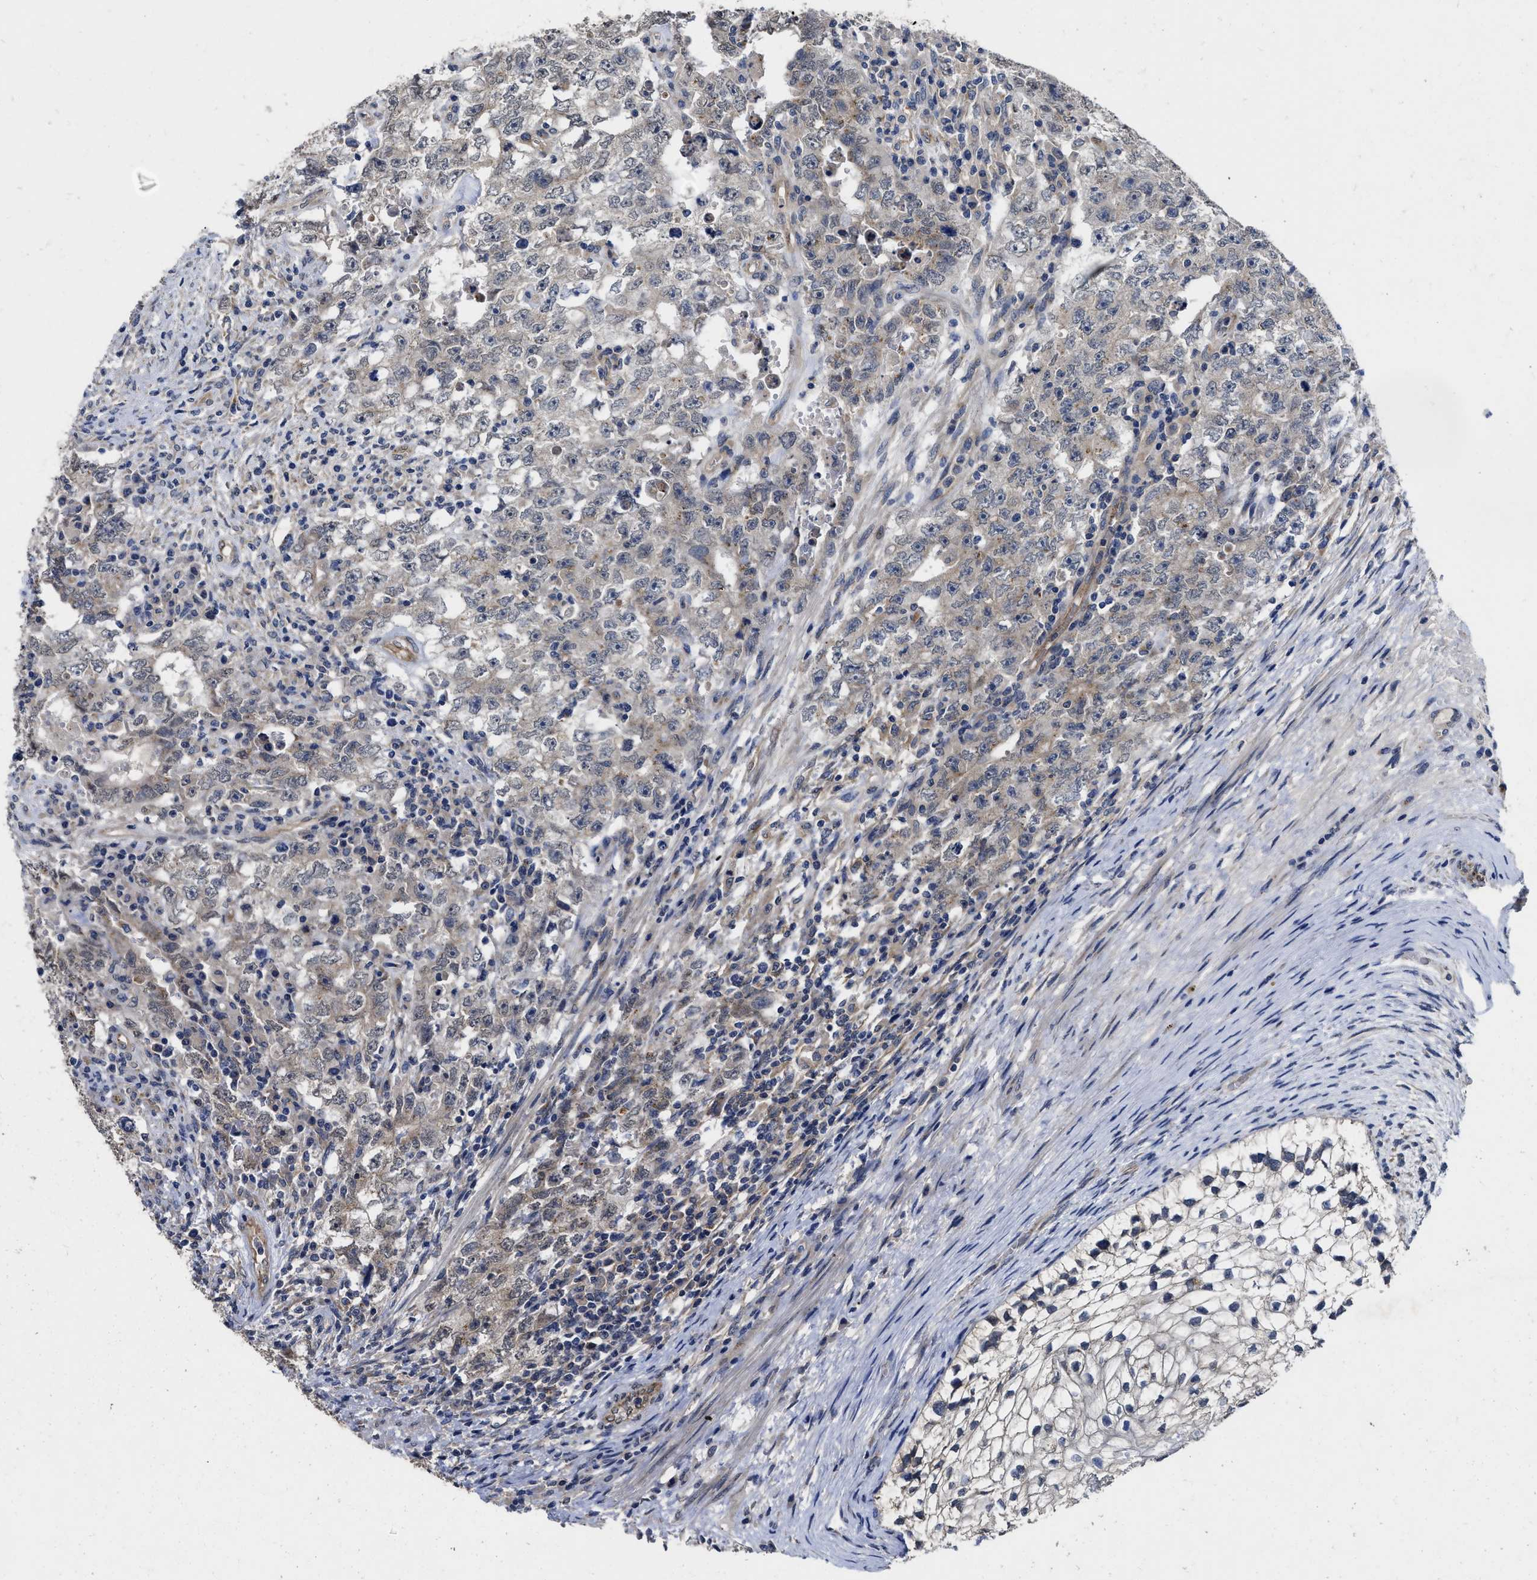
{"staining": {"intensity": "weak", "quantity": "<25%", "location": "cytoplasmic/membranous"}, "tissue": "testis cancer", "cell_type": "Tumor cells", "image_type": "cancer", "snomed": [{"axis": "morphology", "description": "Carcinoma, Embryonal, NOS"}, {"axis": "topography", "description": "Testis"}], "caption": "Testis cancer (embryonal carcinoma) was stained to show a protein in brown. There is no significant expression in tumor cells.", "gene": "PKD2", "patient": {"sex": "male", "age": 26}}